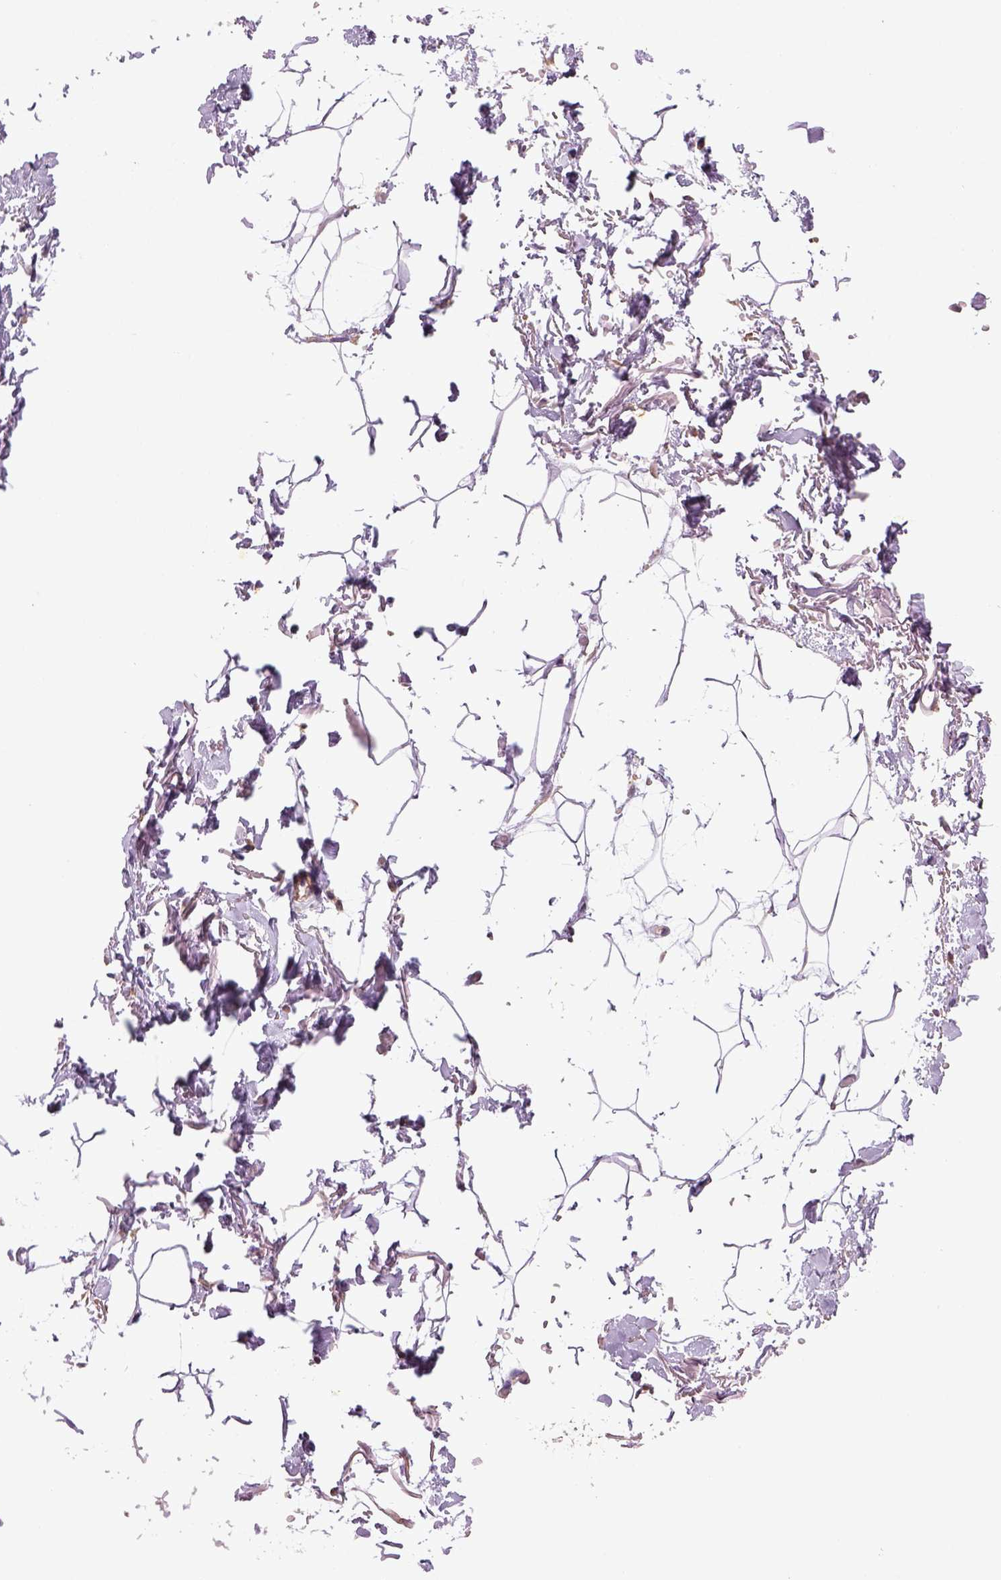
{"staining": {"intensity": "negative", "quantity": "none", "location": "none"}, "tissue": "adipose tissue", "cell_type": "Adipocytes", "image_type": "normal", "snomed": [{"axis": "morphology", "description": "Normal tissue, NOS"}, {"axis": "topography", "description": "Anal"}, {"axis": "topography", "description": "Peripheral nerve tissue"}], "caption": "DAB (3,3'-diaminobenzidine) immunohistochemical staining of unremarkable adipose tissue displays no significant positivity in adipocytes. (DAB IHC, high magnification).", "gene": "TPRG1", "patient": {"sex": "male", "age": 78}}